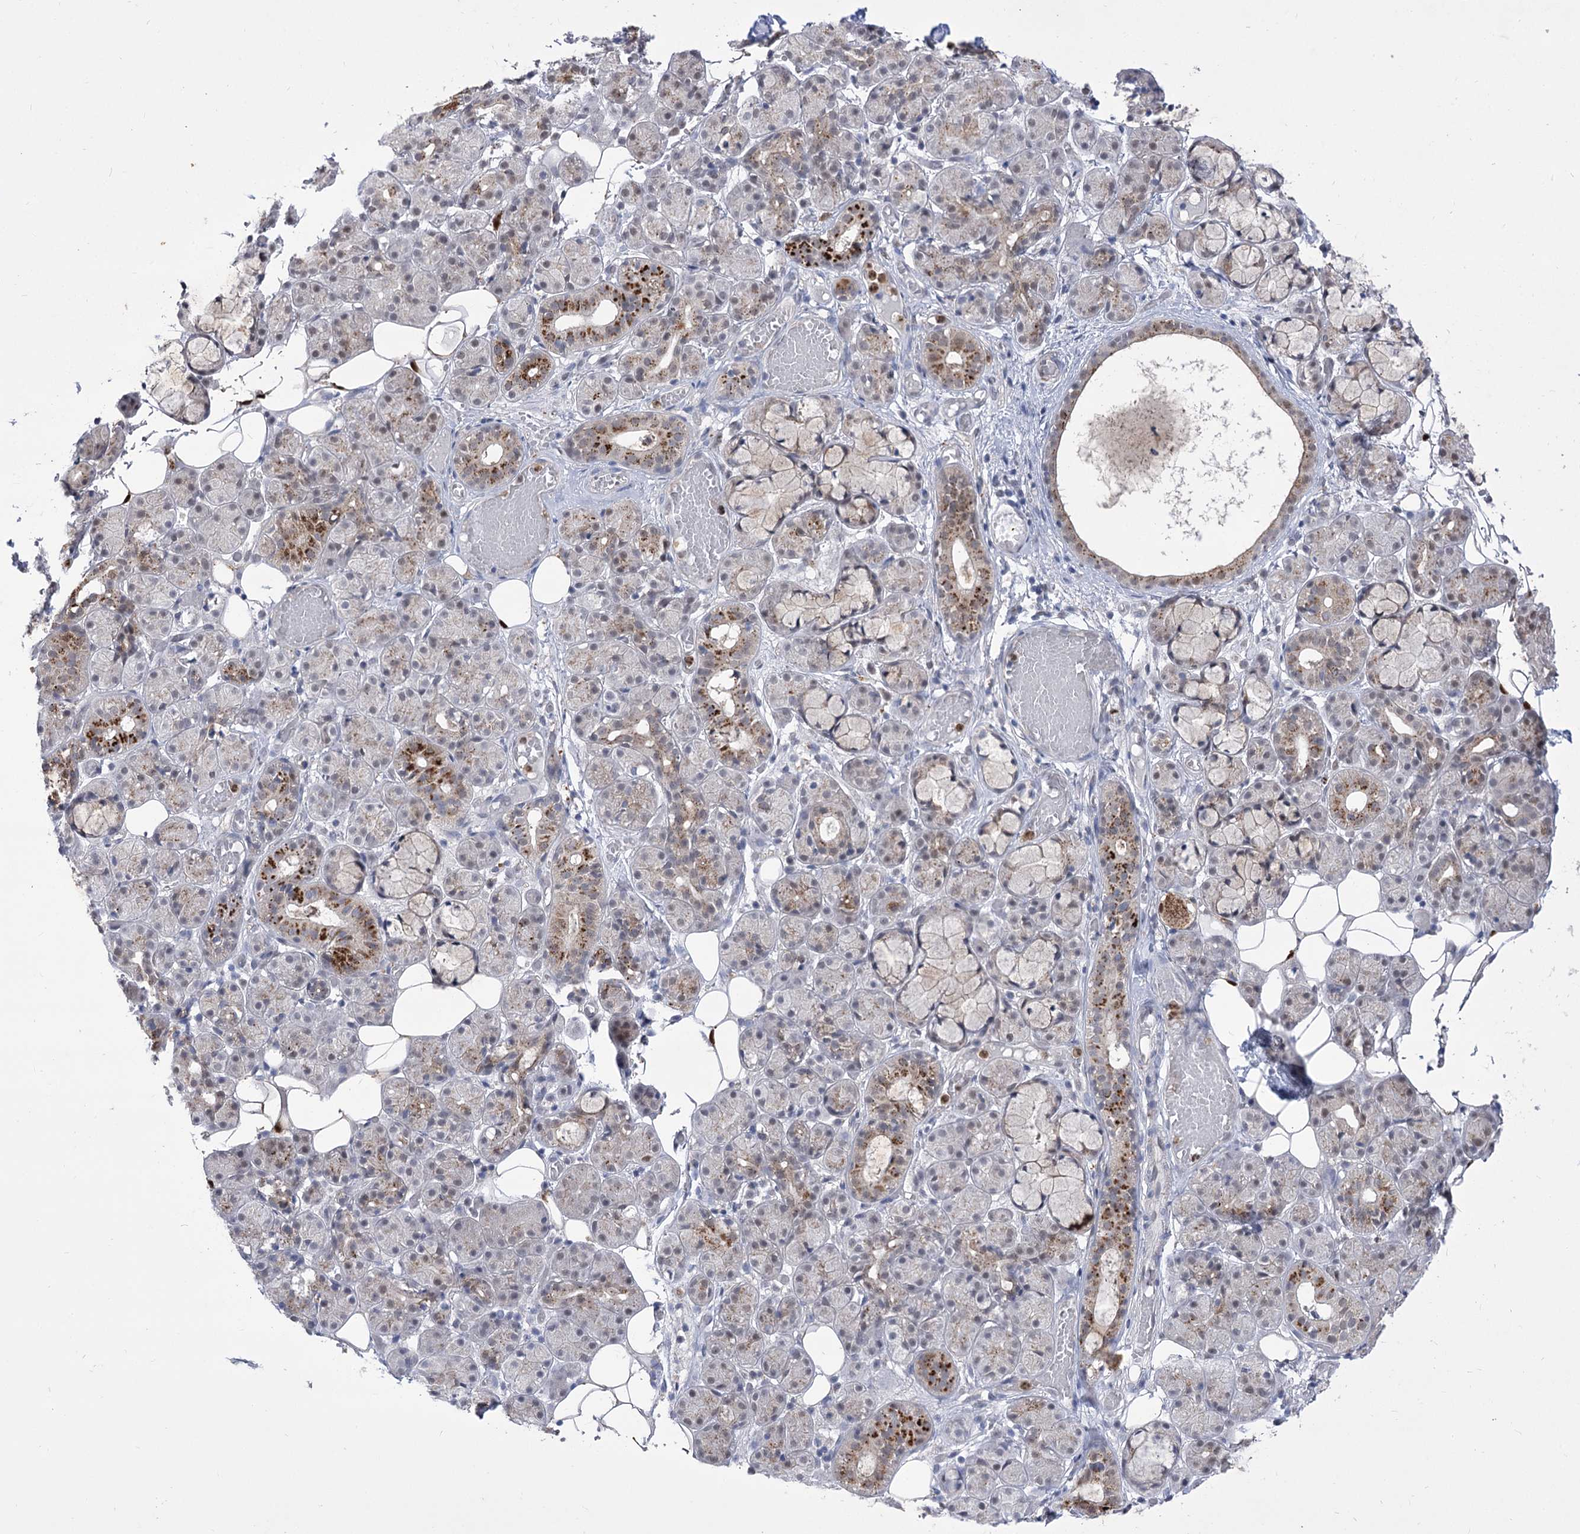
{"staining": {"intensity": "moderate", "quantity": "25%-75%", "location": "cytoplasmic/membranous,nuclear"}, "tissue": "salivary gland", "cell_type": "Glandular cells", "image_type": "normal", "snomed": [{"axis": "morphology", "description": "Normal tissue, NOS"}, {"axis": "topography", "description": "Salivary gland"}], "caption": "Protein staining of benign salivary gland exhibits moderate cytoplasmic/membranous,nuclear positivity in about 25%-75% of glandular cells.", "gene": "SIAE", "patient": {"sex": "male", "age": 63}}